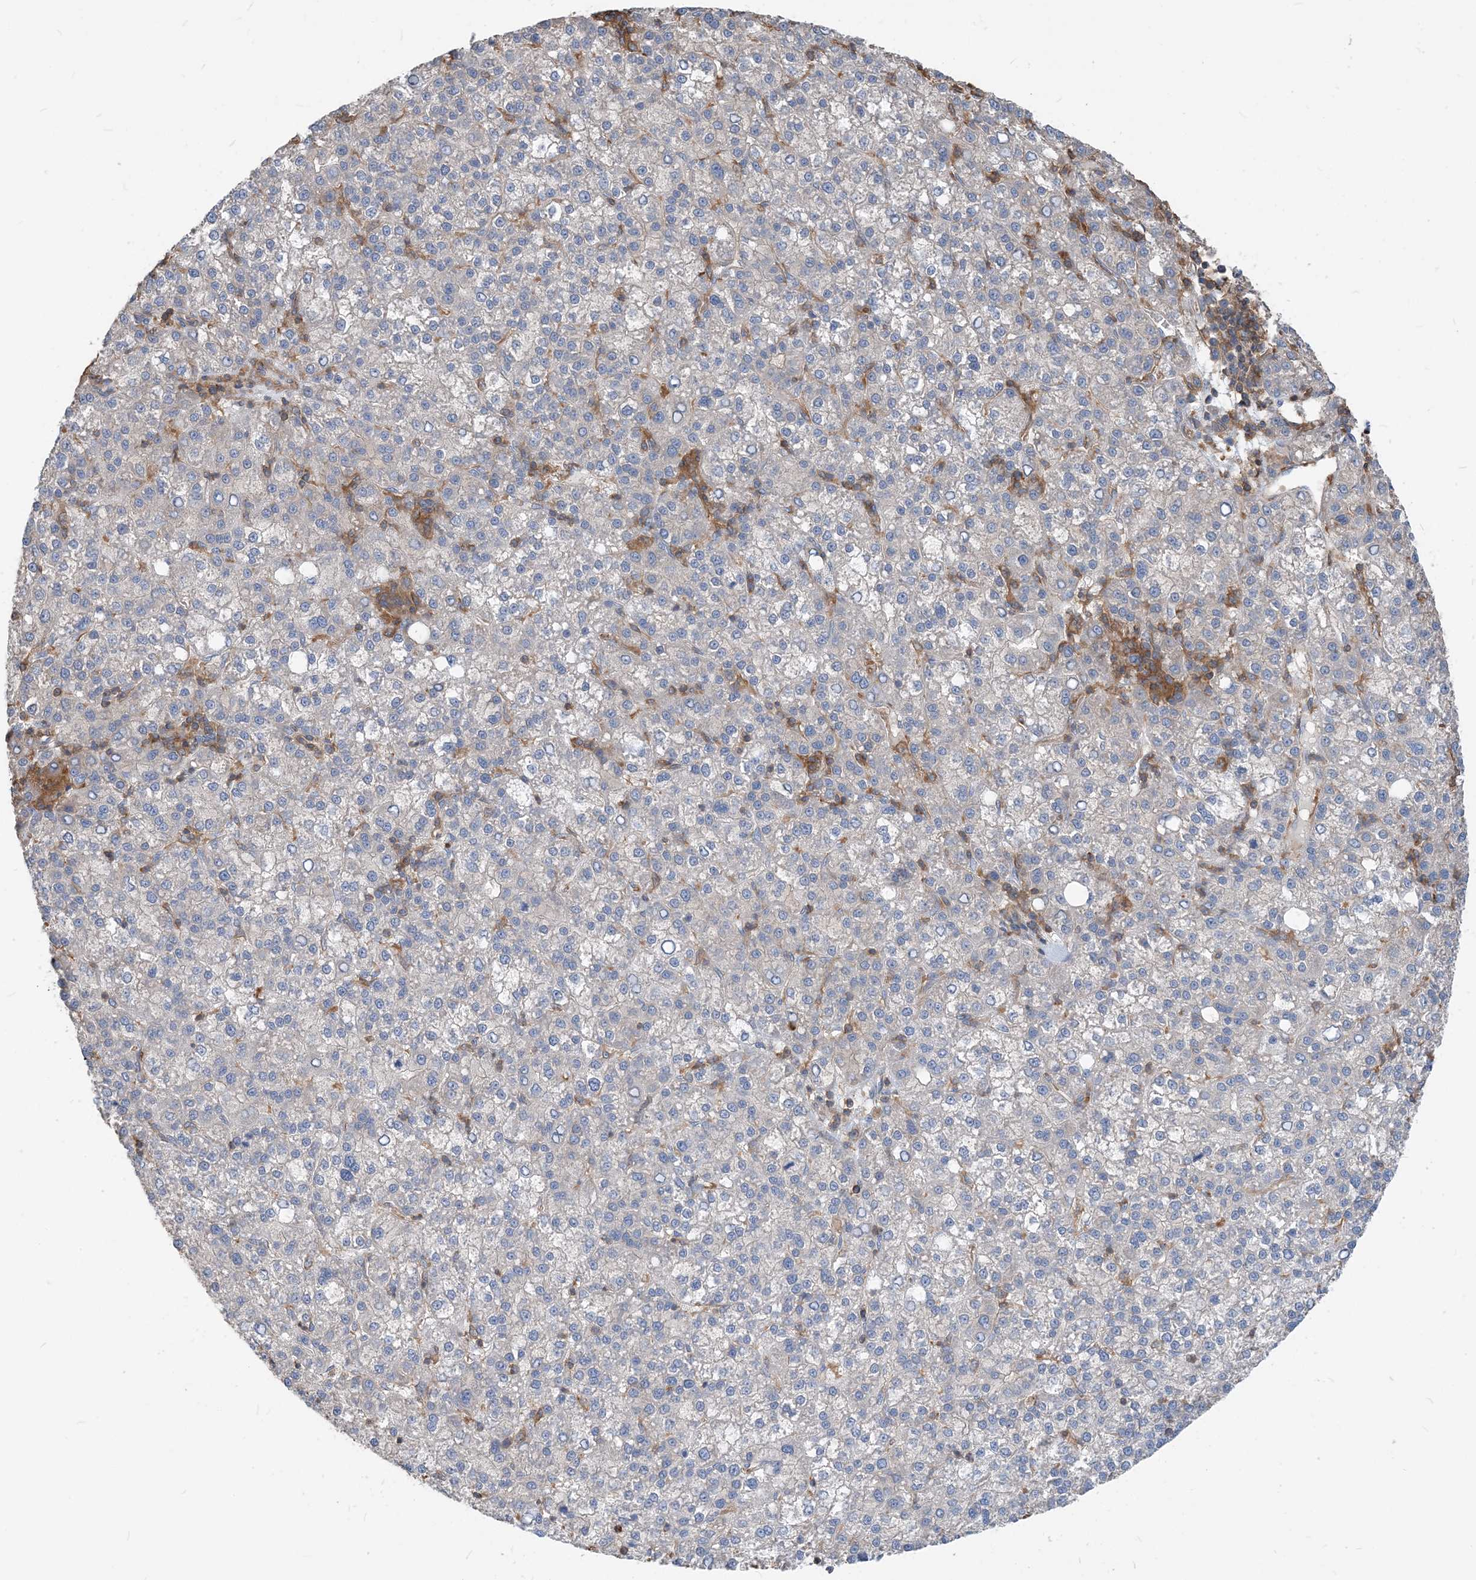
{"staining": {"intensity": "negative", "quantity": "none", "location": "none"}, "tissue": "liver cancer", "cell_type": "Tumor cells", "image_type": "cancer", "snomed": [{"axis": "morphology", "description": "Carcinoma, Hepatocellular, NOS"}, {"axis": "topography", "description": "Liver"}], "caption": "This is an immunohistochemistry (IHC) photomicrograph of human liver hepatocellular carcinoma. There is no positivity in tumor cells.", "gene": "PARVG", "patient": {"sex": "female", "age": 58}}